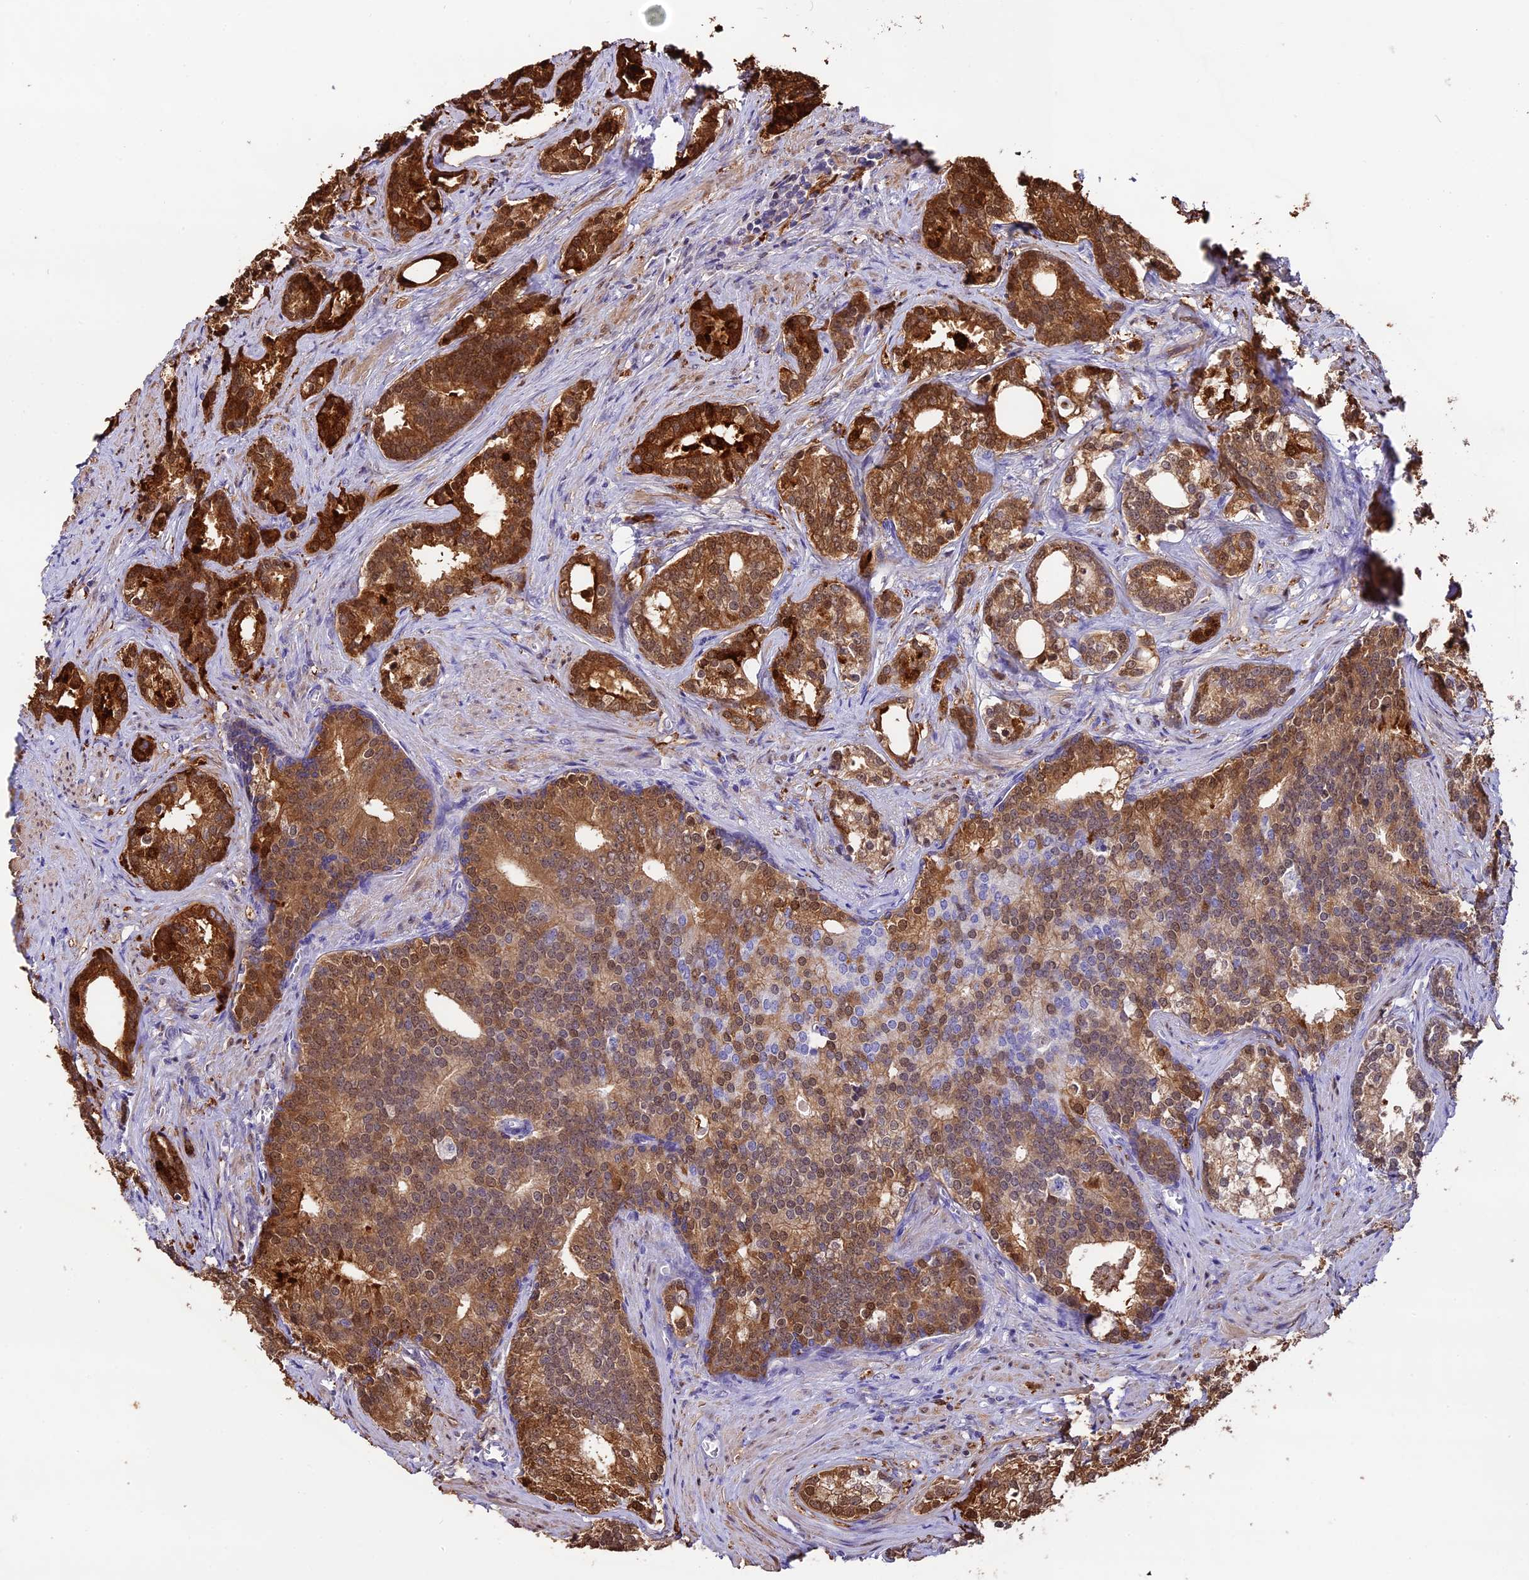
{"staining": {"intensity": "moderate", "quantity": ">75%", "location": "cytoplasmic/membranous,nuclear"}, "tissue": "prostate cancer", "cell_type": "Tumor cells", "image_type": "cancer", "snomed": [{"axis": "morphology", "description": "Adenocarcinoma, Low grade"}, {"axis": "topography", "description": "Prostate"}], "caption": "IHC image of neoplastic tissue: human prostate cancer (low-grade adenocarcinoma) stained using immunohistochemistry shows medium levels of moderate protein expression localized specifically in the cytoplasmic/membranous and nuclear of tumor cells, appearing as a cytoplasmic/membranous and nuclear brown color.", "gene": "MAP3K7CL", "patient": {"sex": "male", "age": 71}}